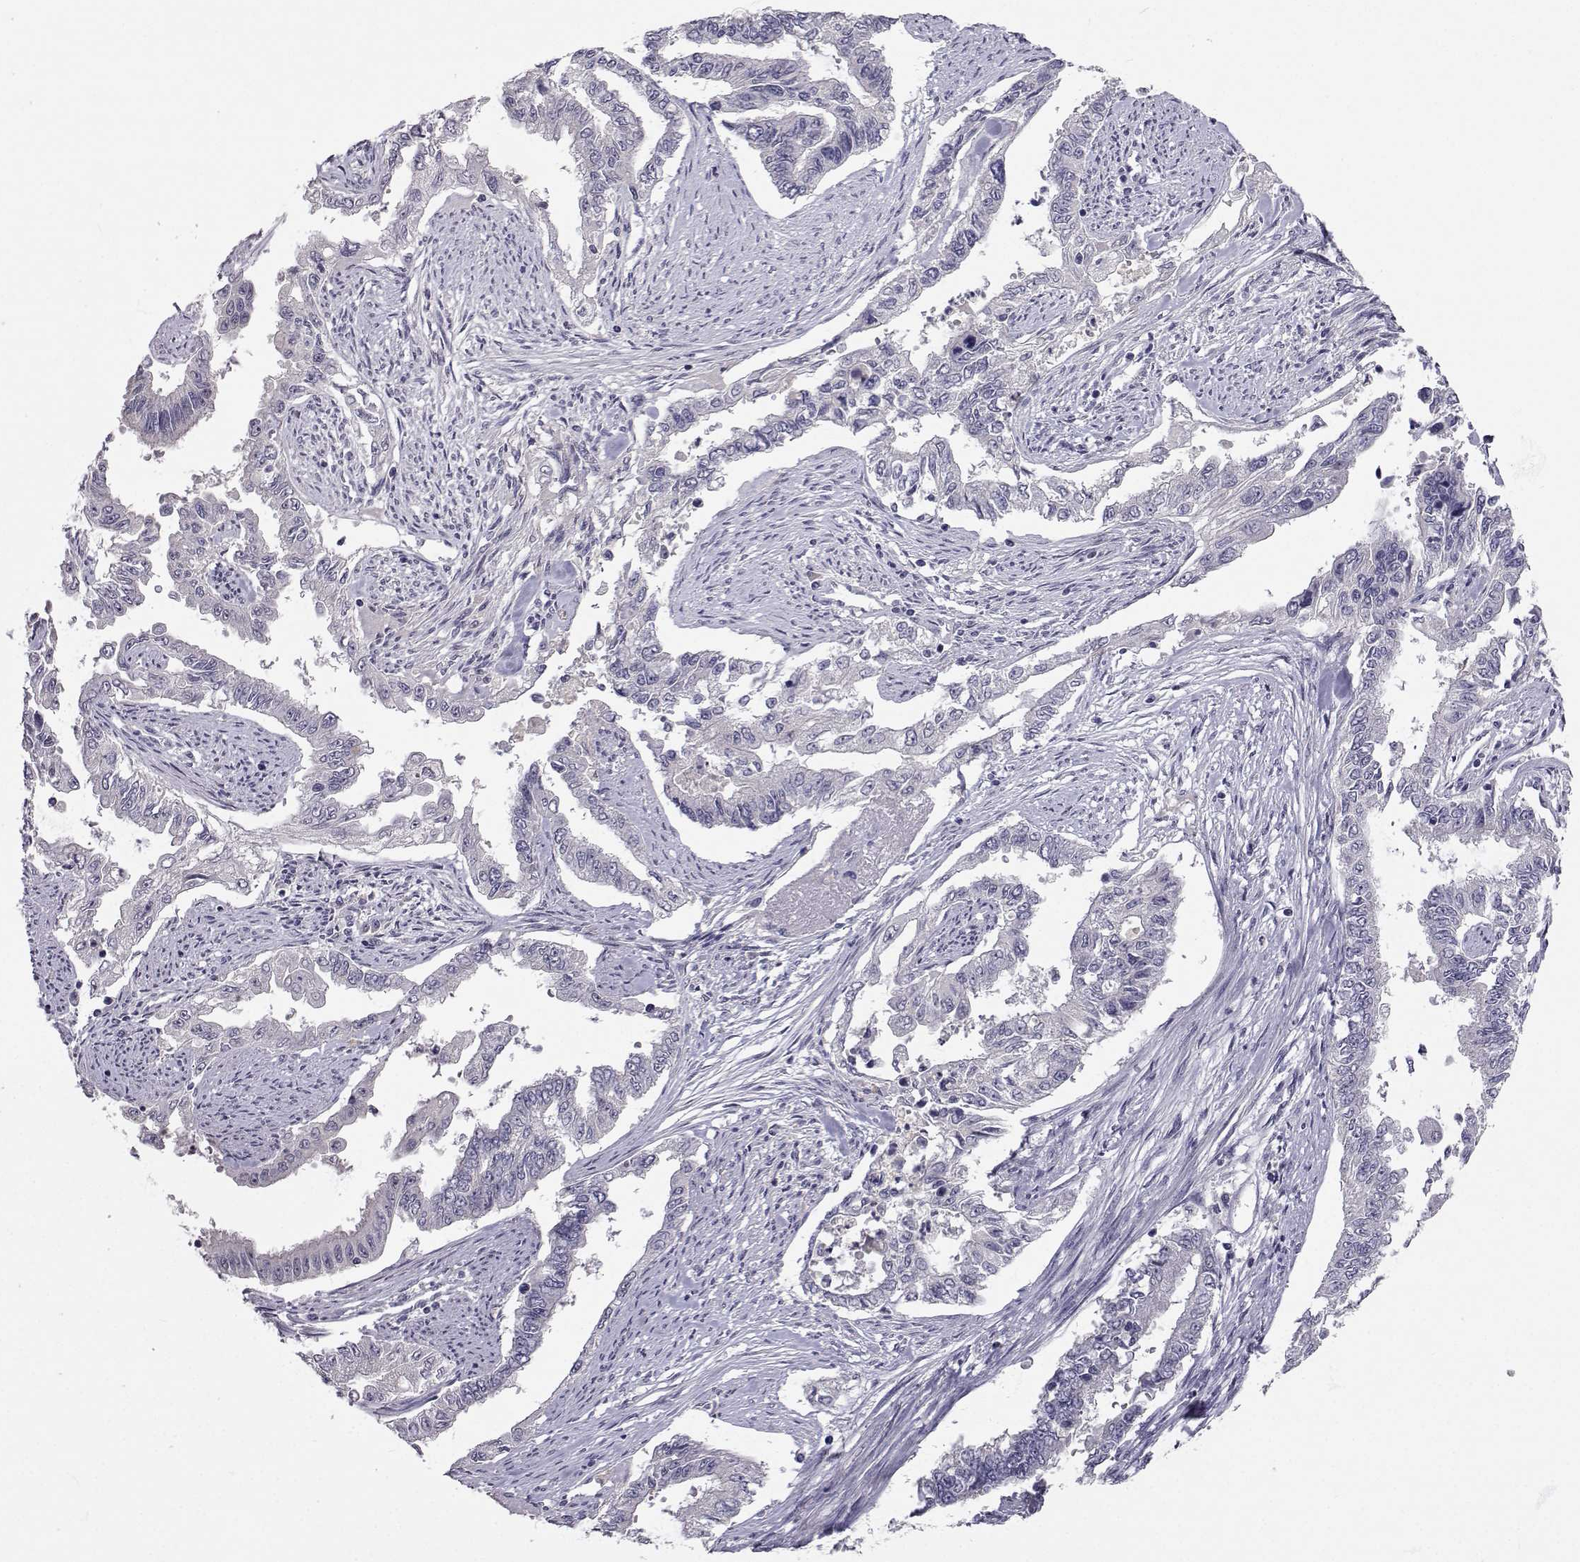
{"staining": {"intensity": "negative", "quantity": "none", "location": "none"}, "tissue": "endometrial cancer", "cell_type": "Tumor cells", "image_type": "cancer", "snomed": [{"axis": "morphology", "description": "Adenocarcinoma, NOS"}, {"axis": "topography", "description": "Uterus"}], "caption": "IHC histopathology image of neoplastic tissue: endometrial cancer (adenocarcinoma) stained with DAB (3,3'-diaminobenzidine) shows no significant protein expression in tumor cells.", "gene": "SLC6A3", "patient": {"sex": "female", "age": 59}}